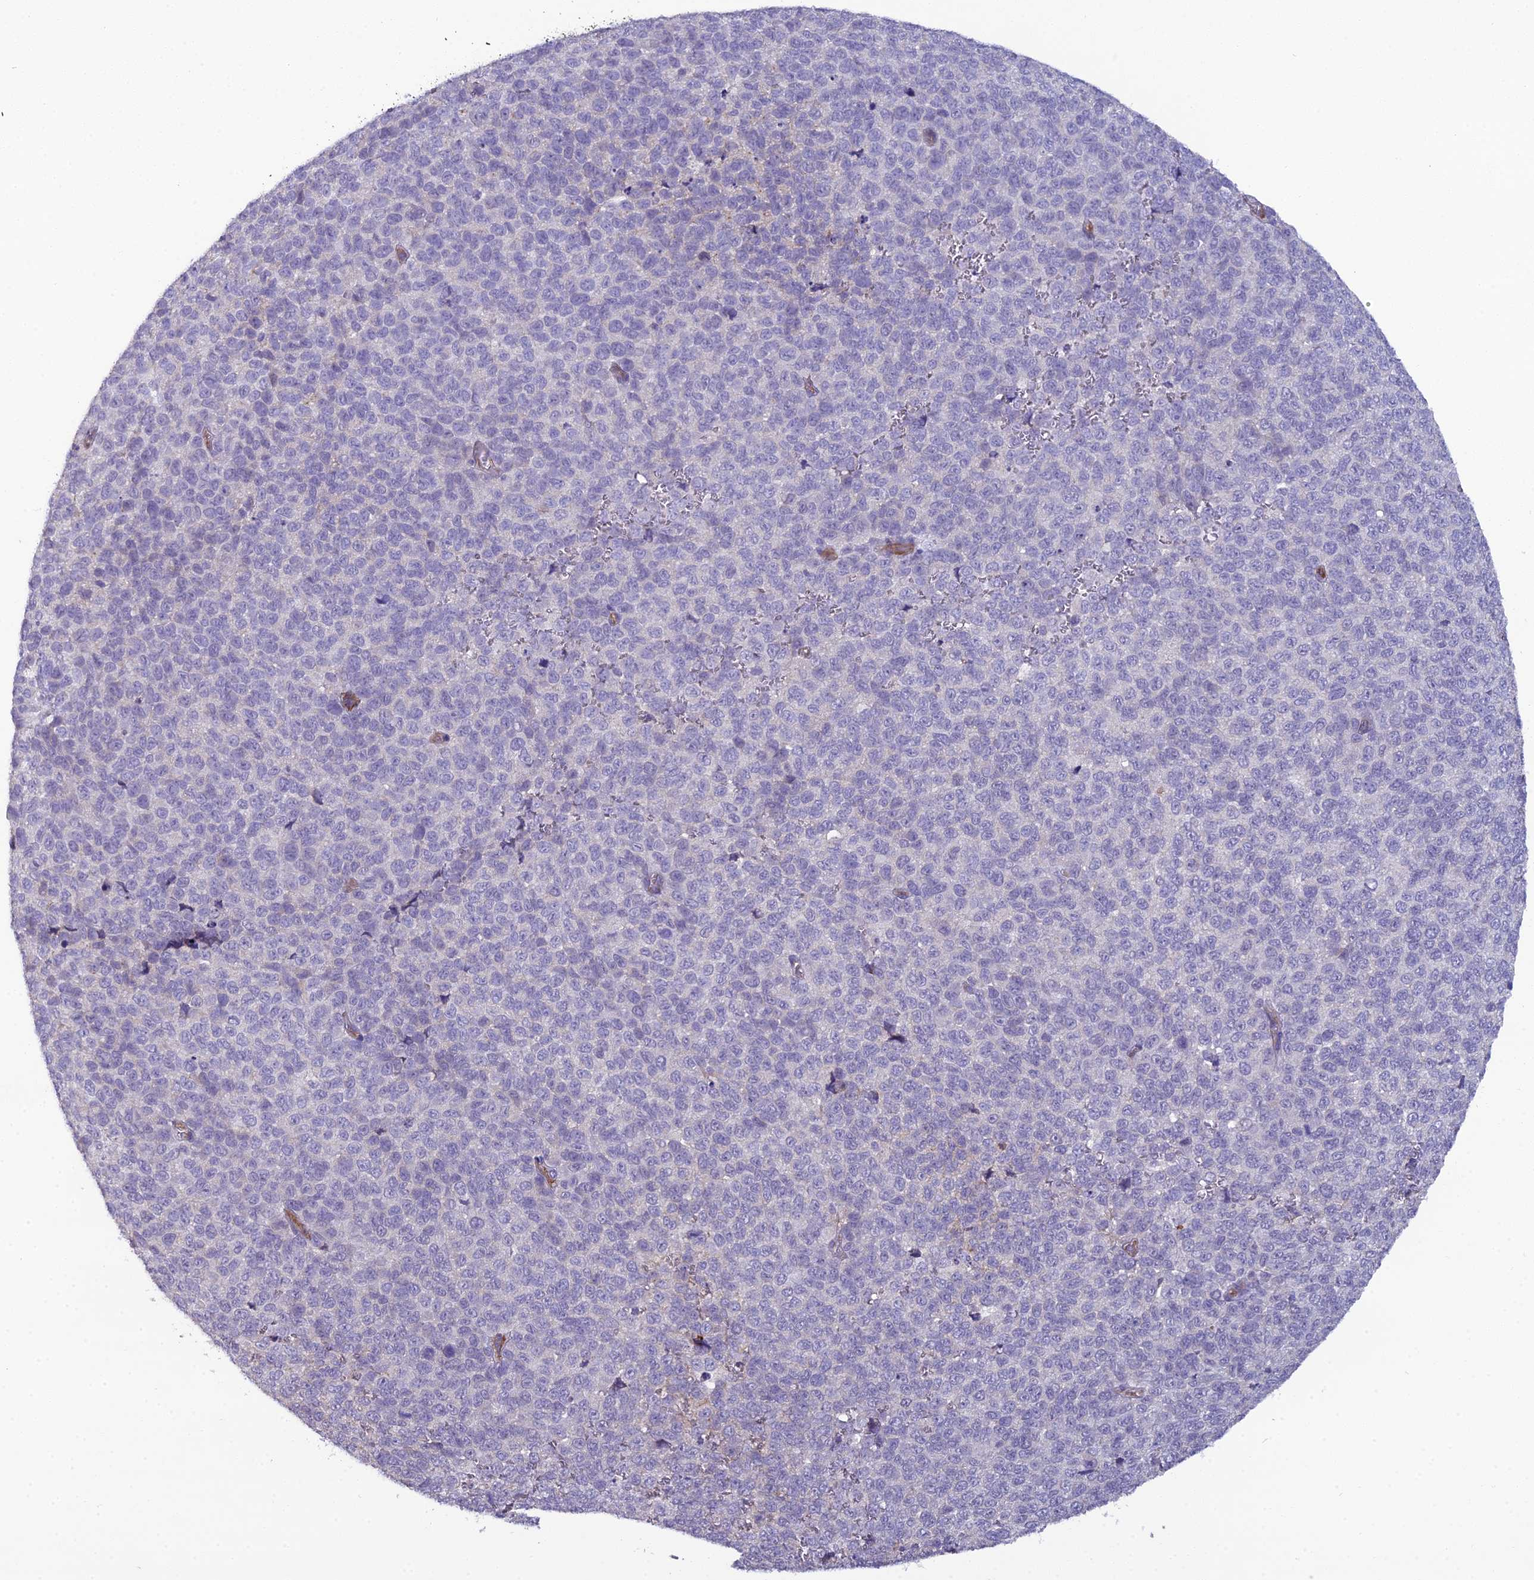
{"staining": {"intensity": "negative", "quantity": "none", "location": "none"}, "tissue": "melanoma", "cell_type": "Tumor cells", "image_type": "cancer", "snomed": [{"axis": "morphology", "description": "Malignant melanoma, NOS"}, {"axis": "topography", "description": "Nose, NOS"}], "caption": "Immunohistochemistry (IHC) image of neoplastic tissue: malignant melanoma stained with DAB (3,3'-diaminobenzidine) shows no significant protein expression in tumor cells.", "gene": "CFAP47", "patient": {"sex": "female", "age": 48}}